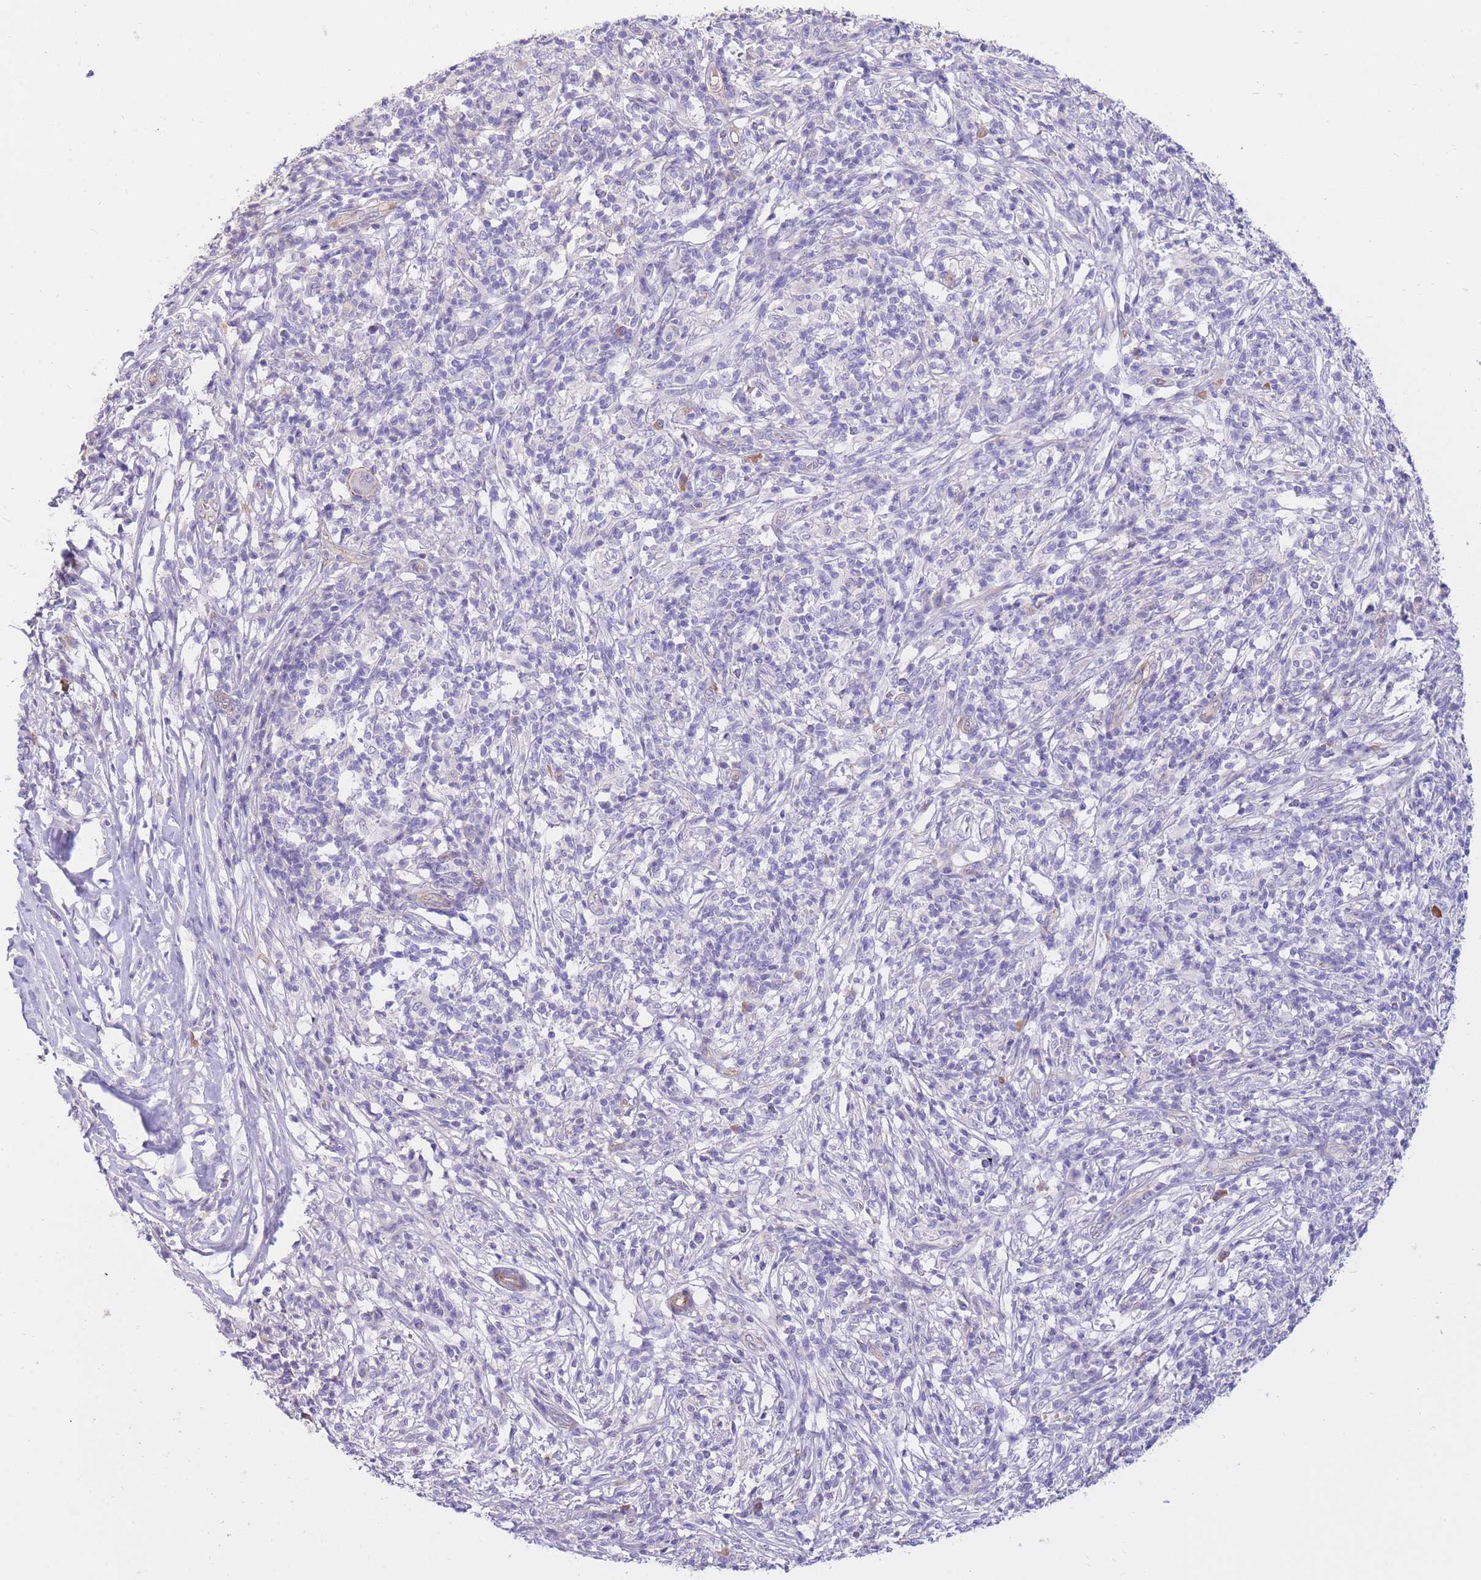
{"staining": {"intensity": "negative", "quantity": "none", "location": "none"}, "tissue": "melanoma", "cell_type": "Tumor cells", "image_type": "cancer", "snomed": [{"axis": "morphology", "description": "Malignant melanoma, NOS"}, {"axis": "topography", "description": "Skin"}], "caption": "High power microscopy image of an IHC image of malignant melanoma, revealing no significant staining in tumor cells.", "gene": "SULT1A1", "patient": {"sex": "male", "age": 66}}